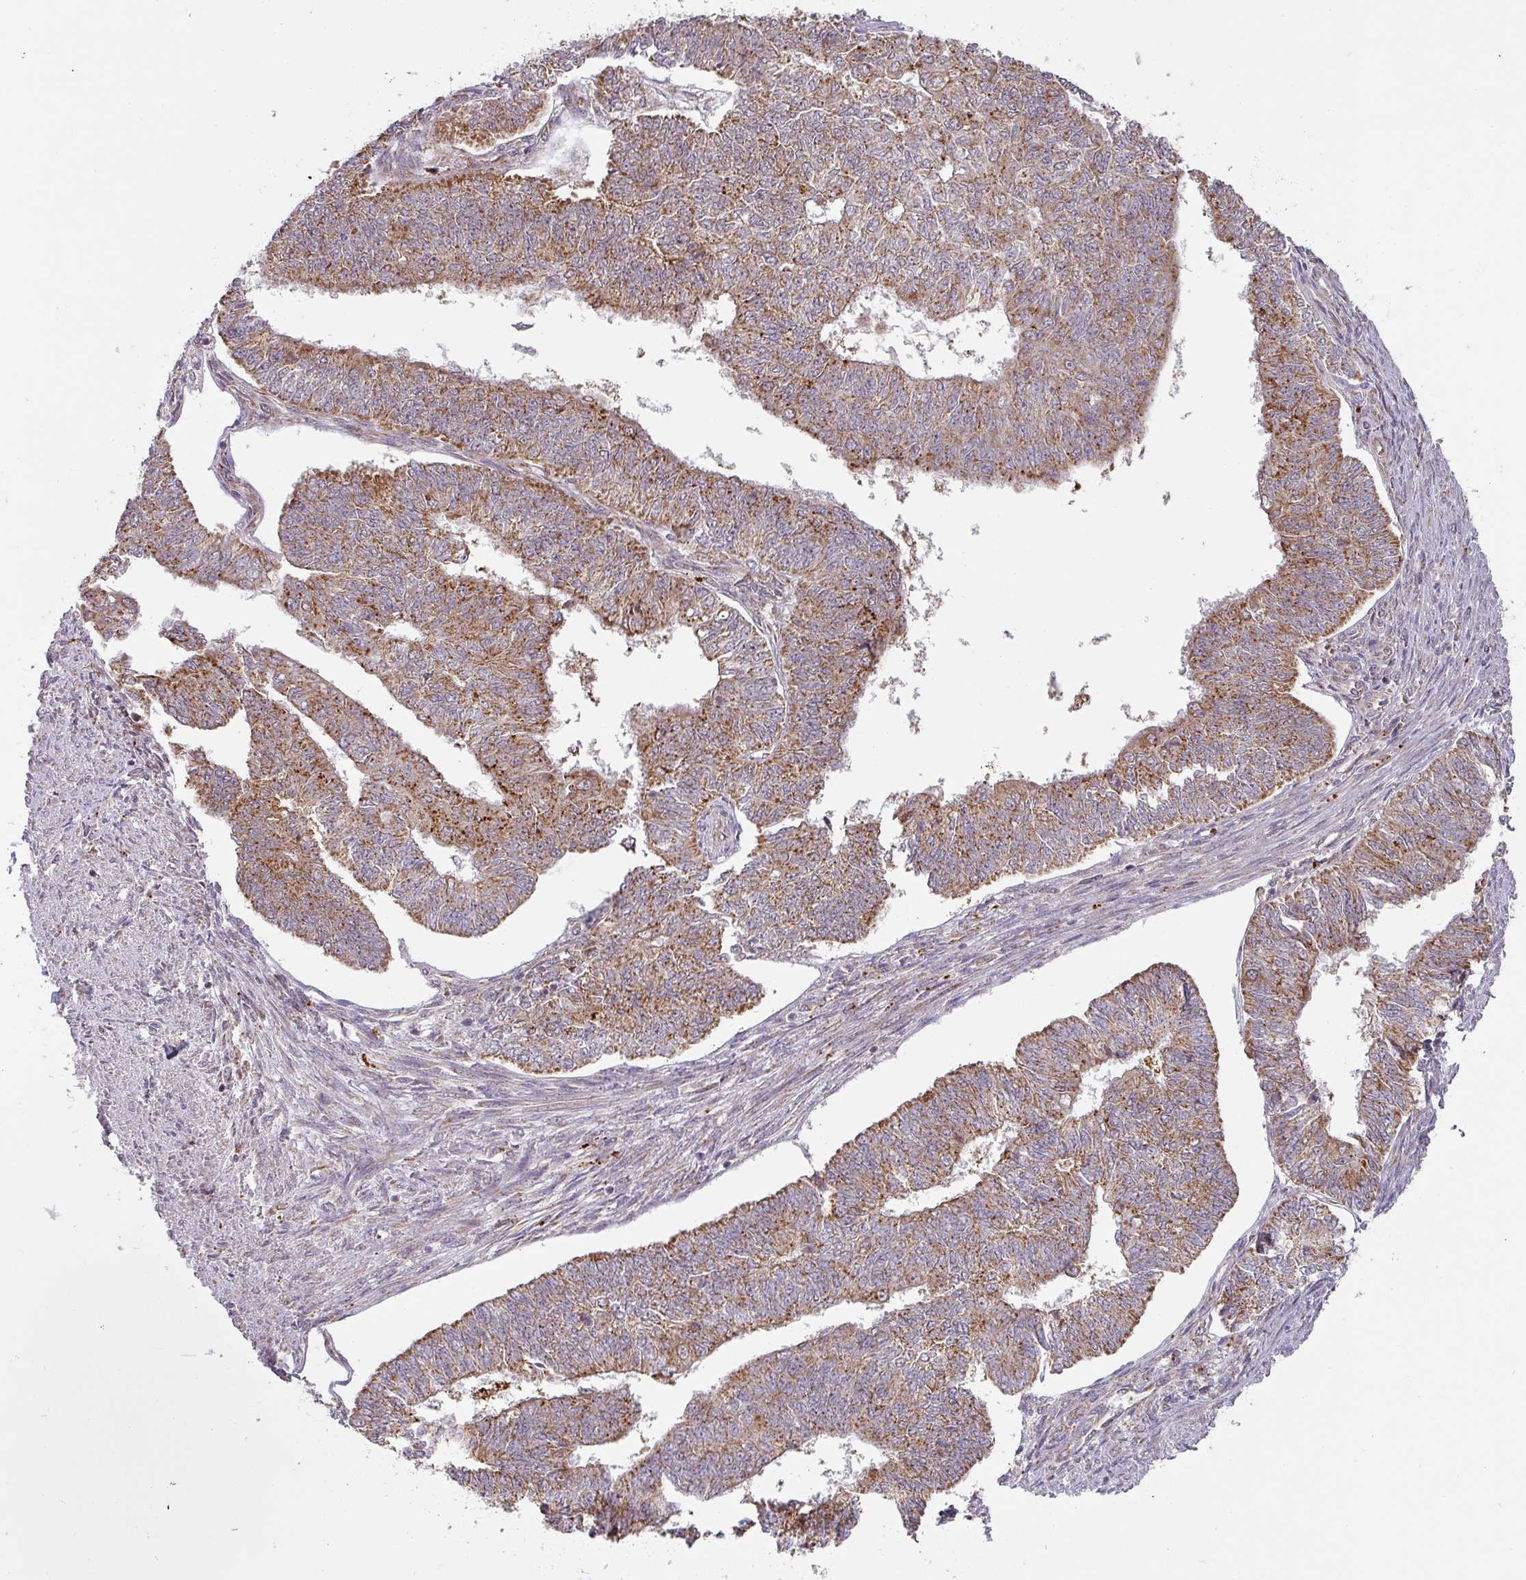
{"staining": {"intensity": "moderate", "quantity": ">75%", "location": "cytoplasmic/membranous"}, "tissue": "endometrial cancer", "cell_type": "Tumor cells", "image_type": "cancer", "snomed": [{"axis": "morphology", "description": "Adenocarcinoma, NOS"}, {"axis": "topography", "description": "Endometrium"}], "caption": "Moderate cytoplasmic/membranous staining for a protein is identified in about >75% of tumor cells of endometrial cancer (adenocarcinoma) using immunohistochemistry (IHC).", "gene": "MRPS16", "patient": {"sex": "female", "age": 32}}